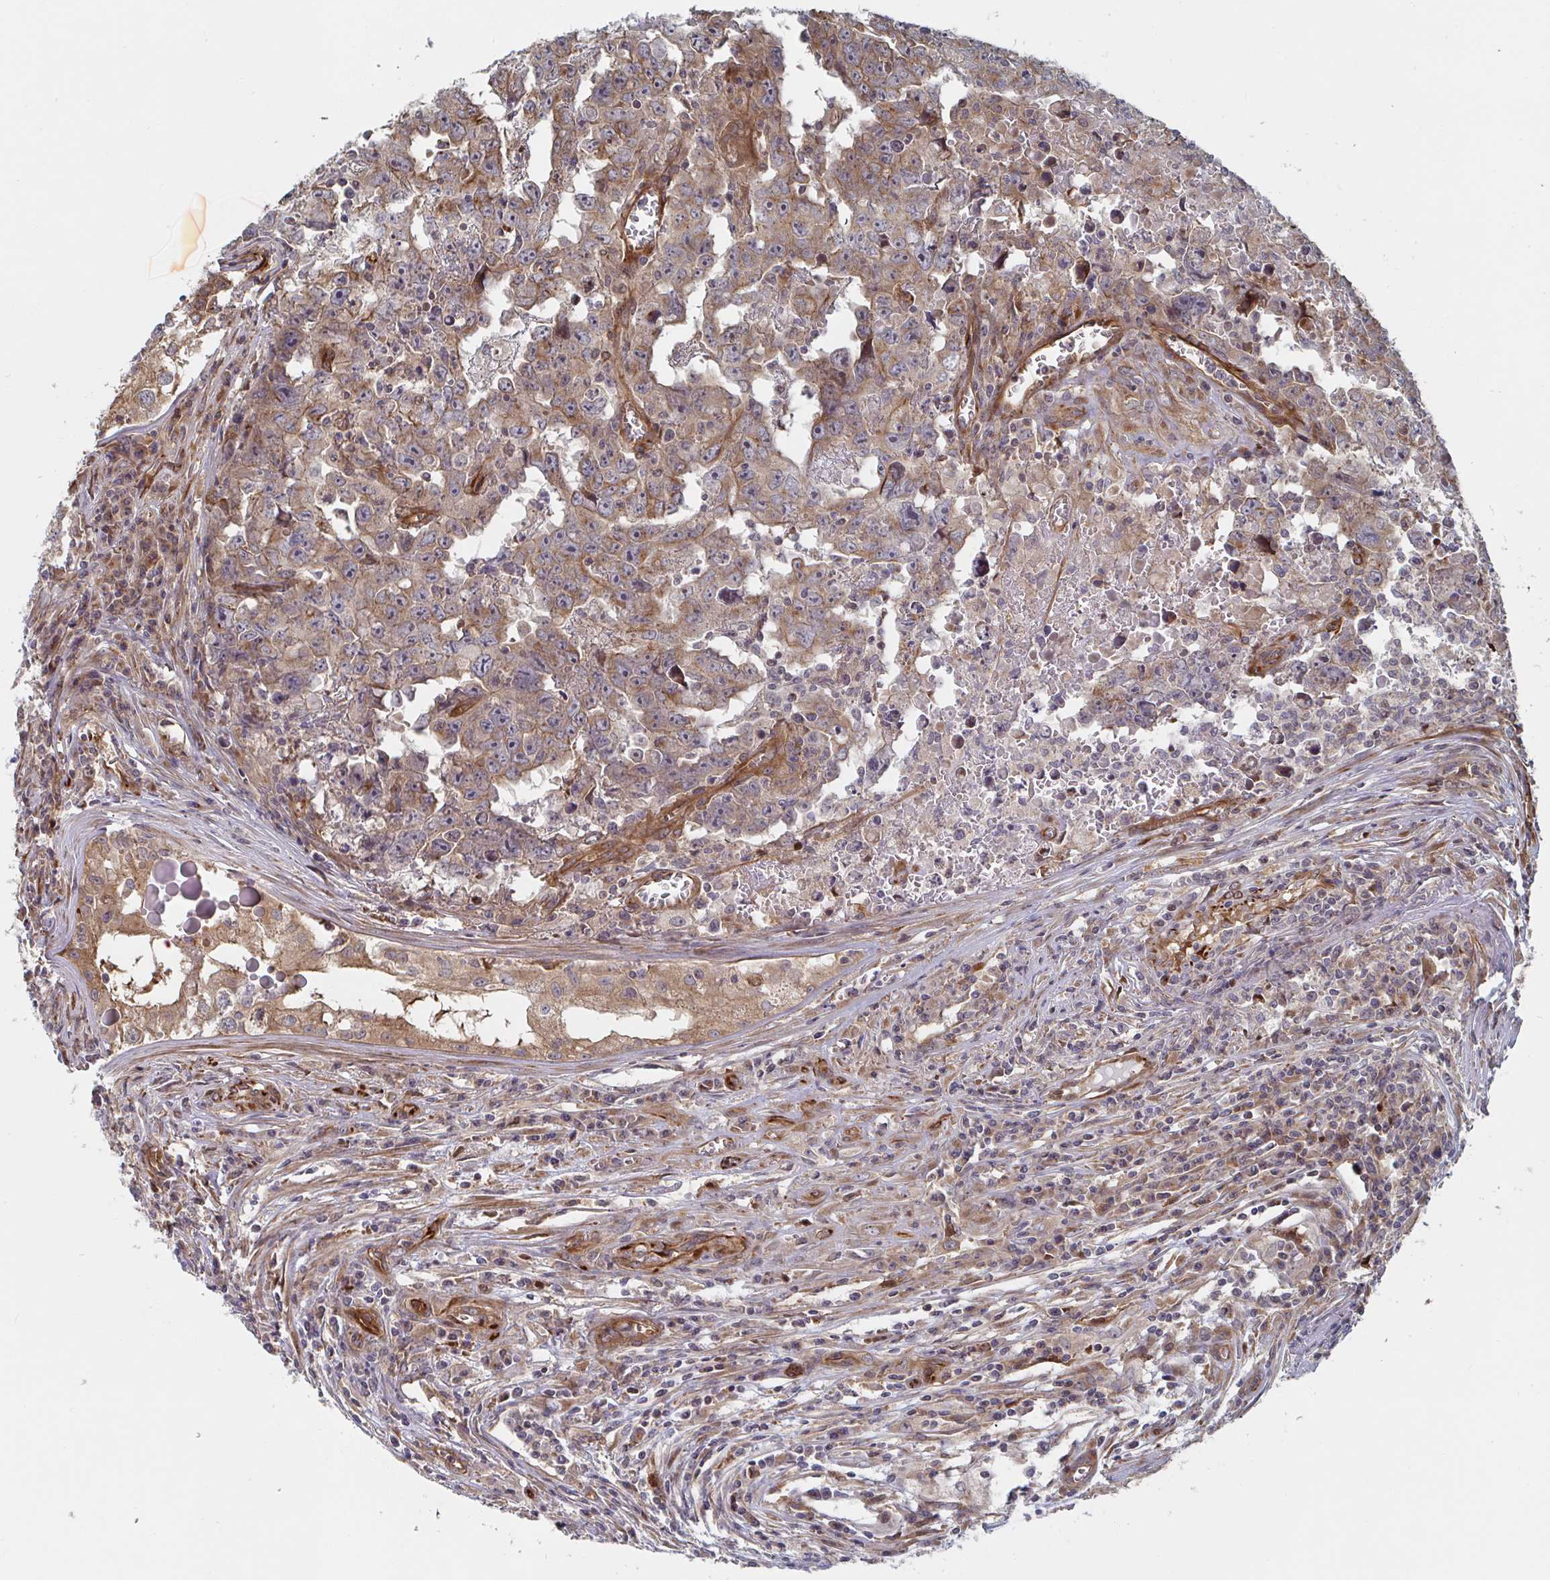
{"staining": {"intensity": "weak", "quantity": ">75%", "location": "cytoplasmic/membranous"}, "tissue": "testis cancer", "cell_type": "Tumor cells", "image_type": "cancer", "snomed": [{"axis": "morphology", "description": "Carcinoma, Embryonal, NOS"}, {"axis": "topography", "description": "Testis"}], "caption": "Immunohistochemistry of embryonal carcinoma (testis) exhibits low levels of weak cytoplasmic/membranous staining in approximately >75% of tumor cells. The staining was performed using DAB to visualize the protein expression in brown, while the nuclei were stained in blue with hematoxylin (Magnification: 20x).", "gene": "DVL3", "patient": {"sex": "male", "age": 22}}